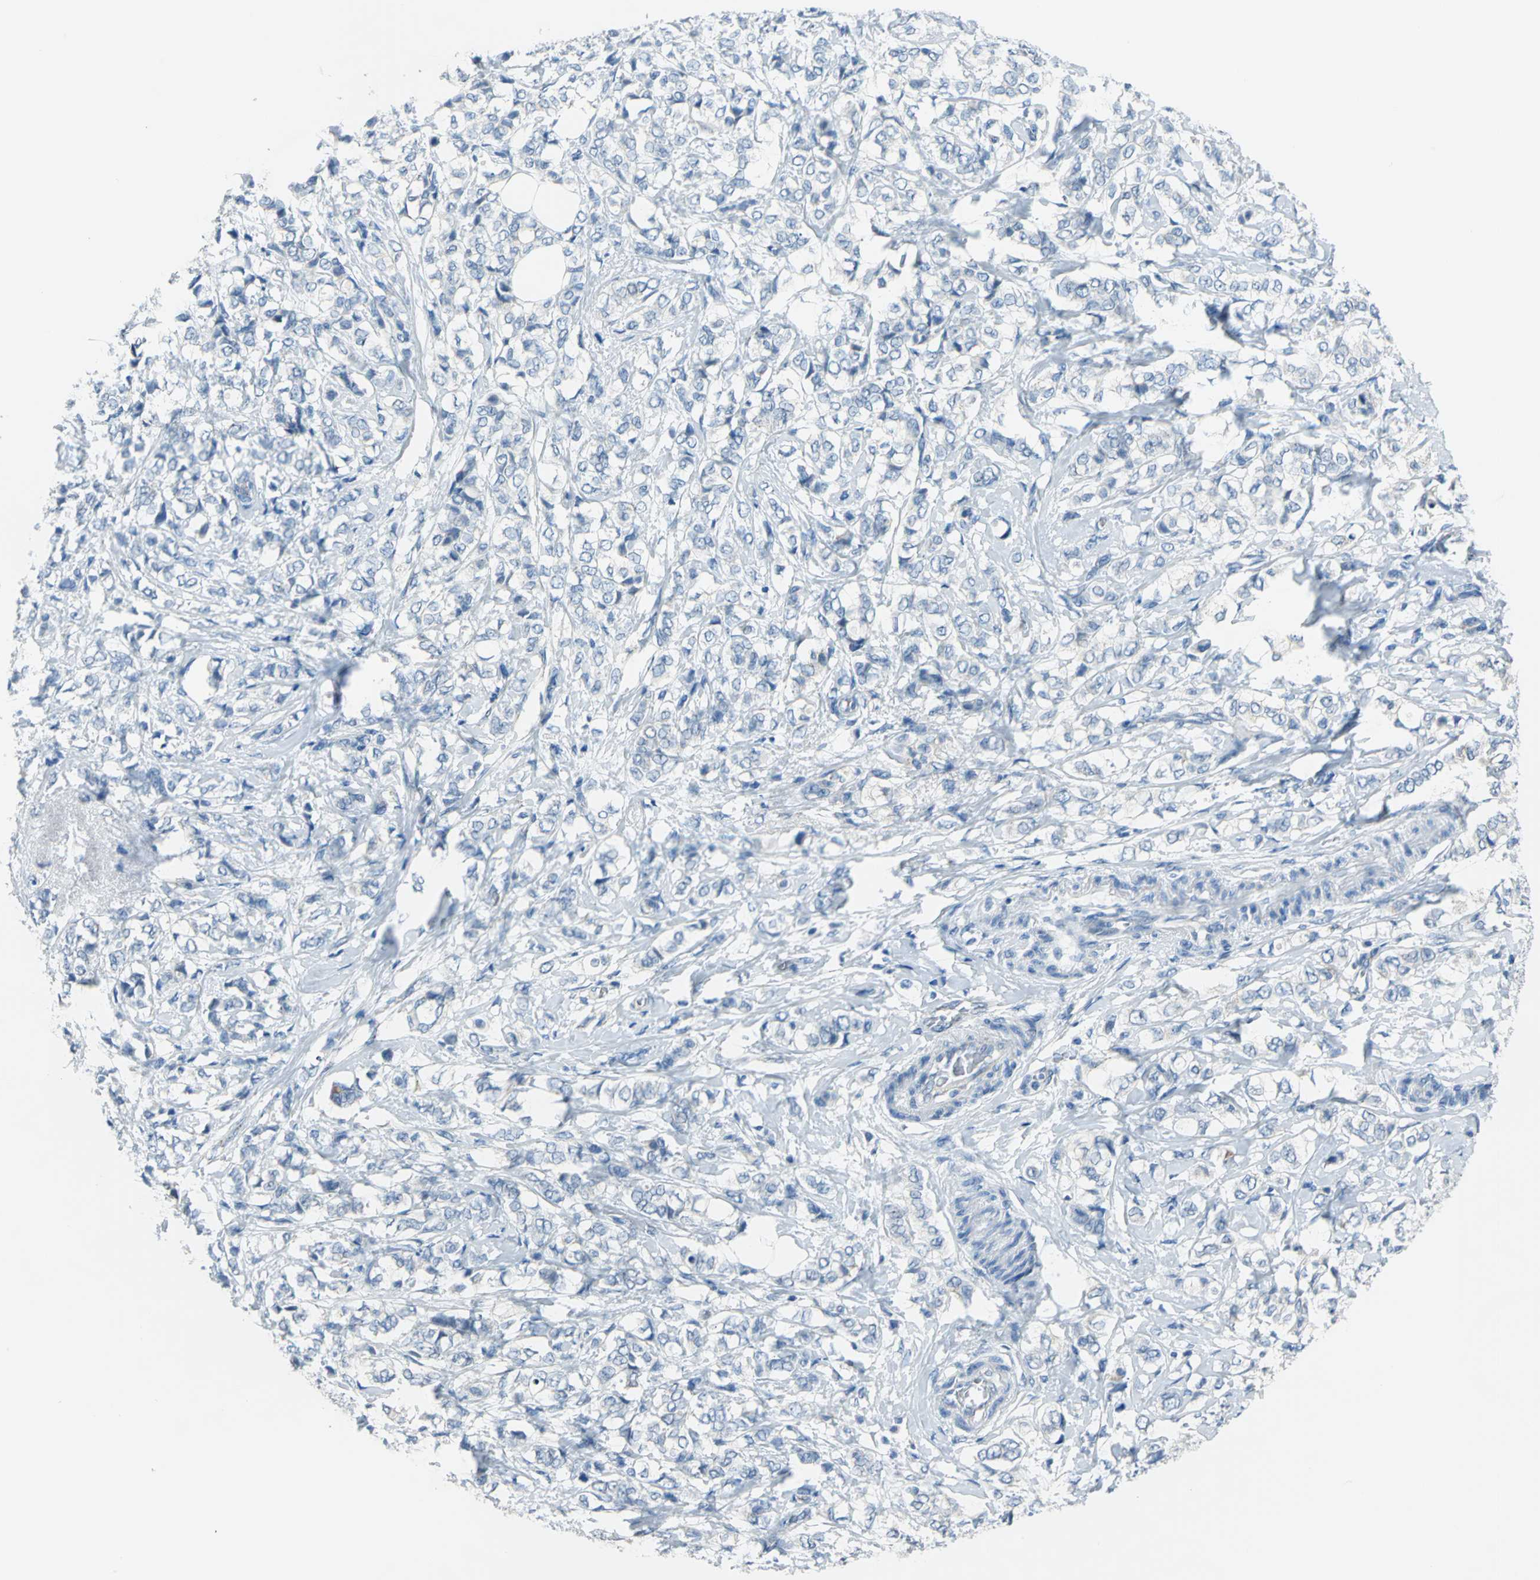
{"staining": {"intensity": "negative", "quantity": "none", "location": "none"}, "tissue": "breast cancer", "cell_type": "Tumor cells", "image_type": "cancer", "snomed": [{"axis": "morphology", "description": "Lobular carcinoma"}, {"axis": "topography", "description": "Breast"}], "caption": "This is a photomicrograph of IHC staining of breast cancer (lobular carcinoma), which shows no expression in tumor cells. (Immunohistochemistry, brightfield microscopy, high magnification).", "gene": "MUC4", "patient": {"sex": "female", "age": 60}}